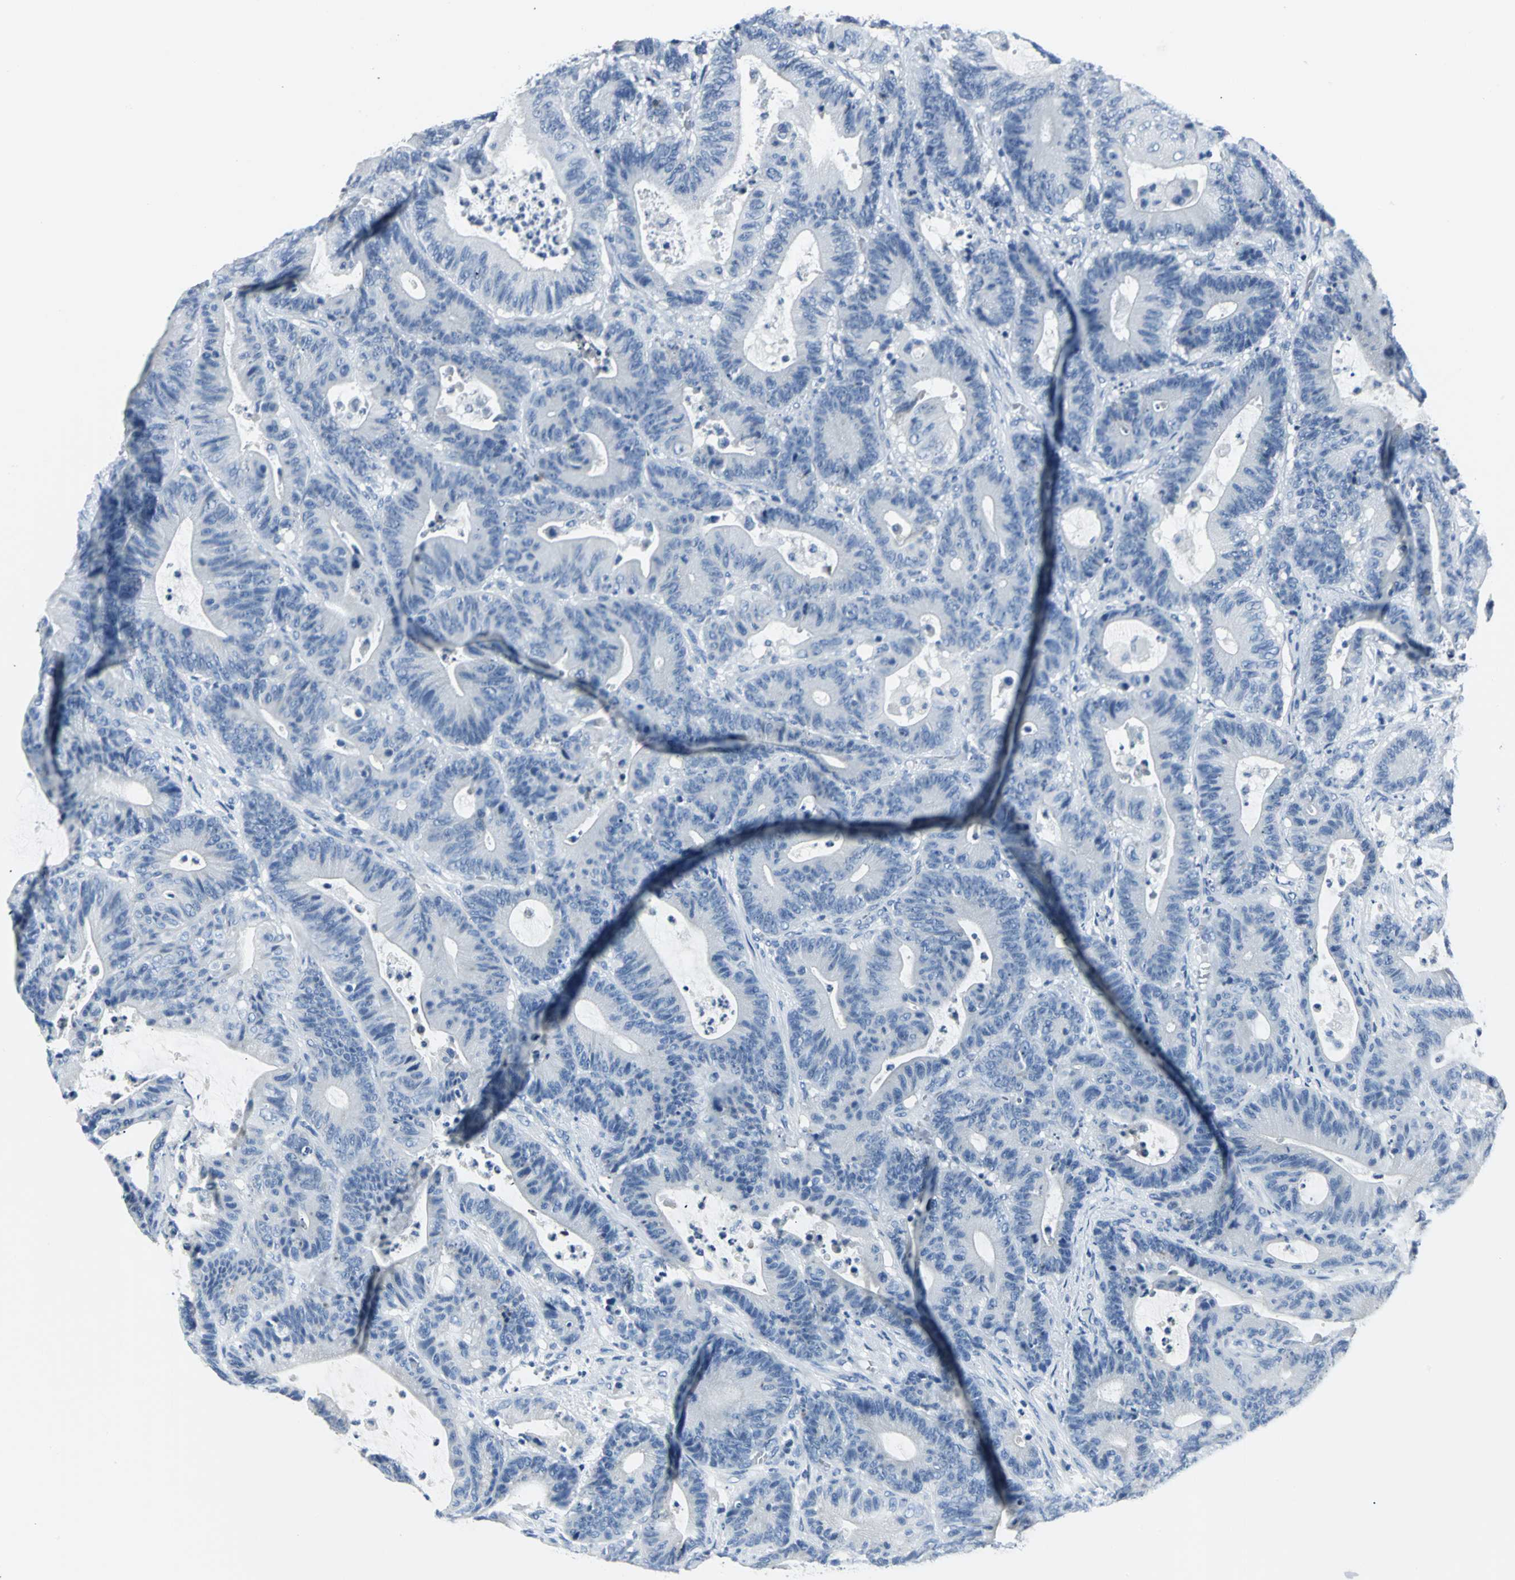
{"staining": {"intensity": "negative", "quantity": "none", "location": "none"}, "tissue": "colorectal cancer", "cell_type": "Tumor cells", "image_type": "cancer", "snomed": [{"axis": "morphology", "description": "Adenocarcinoma, NOS"}, {"axis": "topography", "description": "Colon"}], "caption": "High power microscopy photomicrograph of an immunohistochemistry (IHC) micrograph of colorectal adenocarcinoma, revealing no significant expression in tumor cells.", "gene": "RIPOR1", "patient": {"sex": "female", "age": 84}}